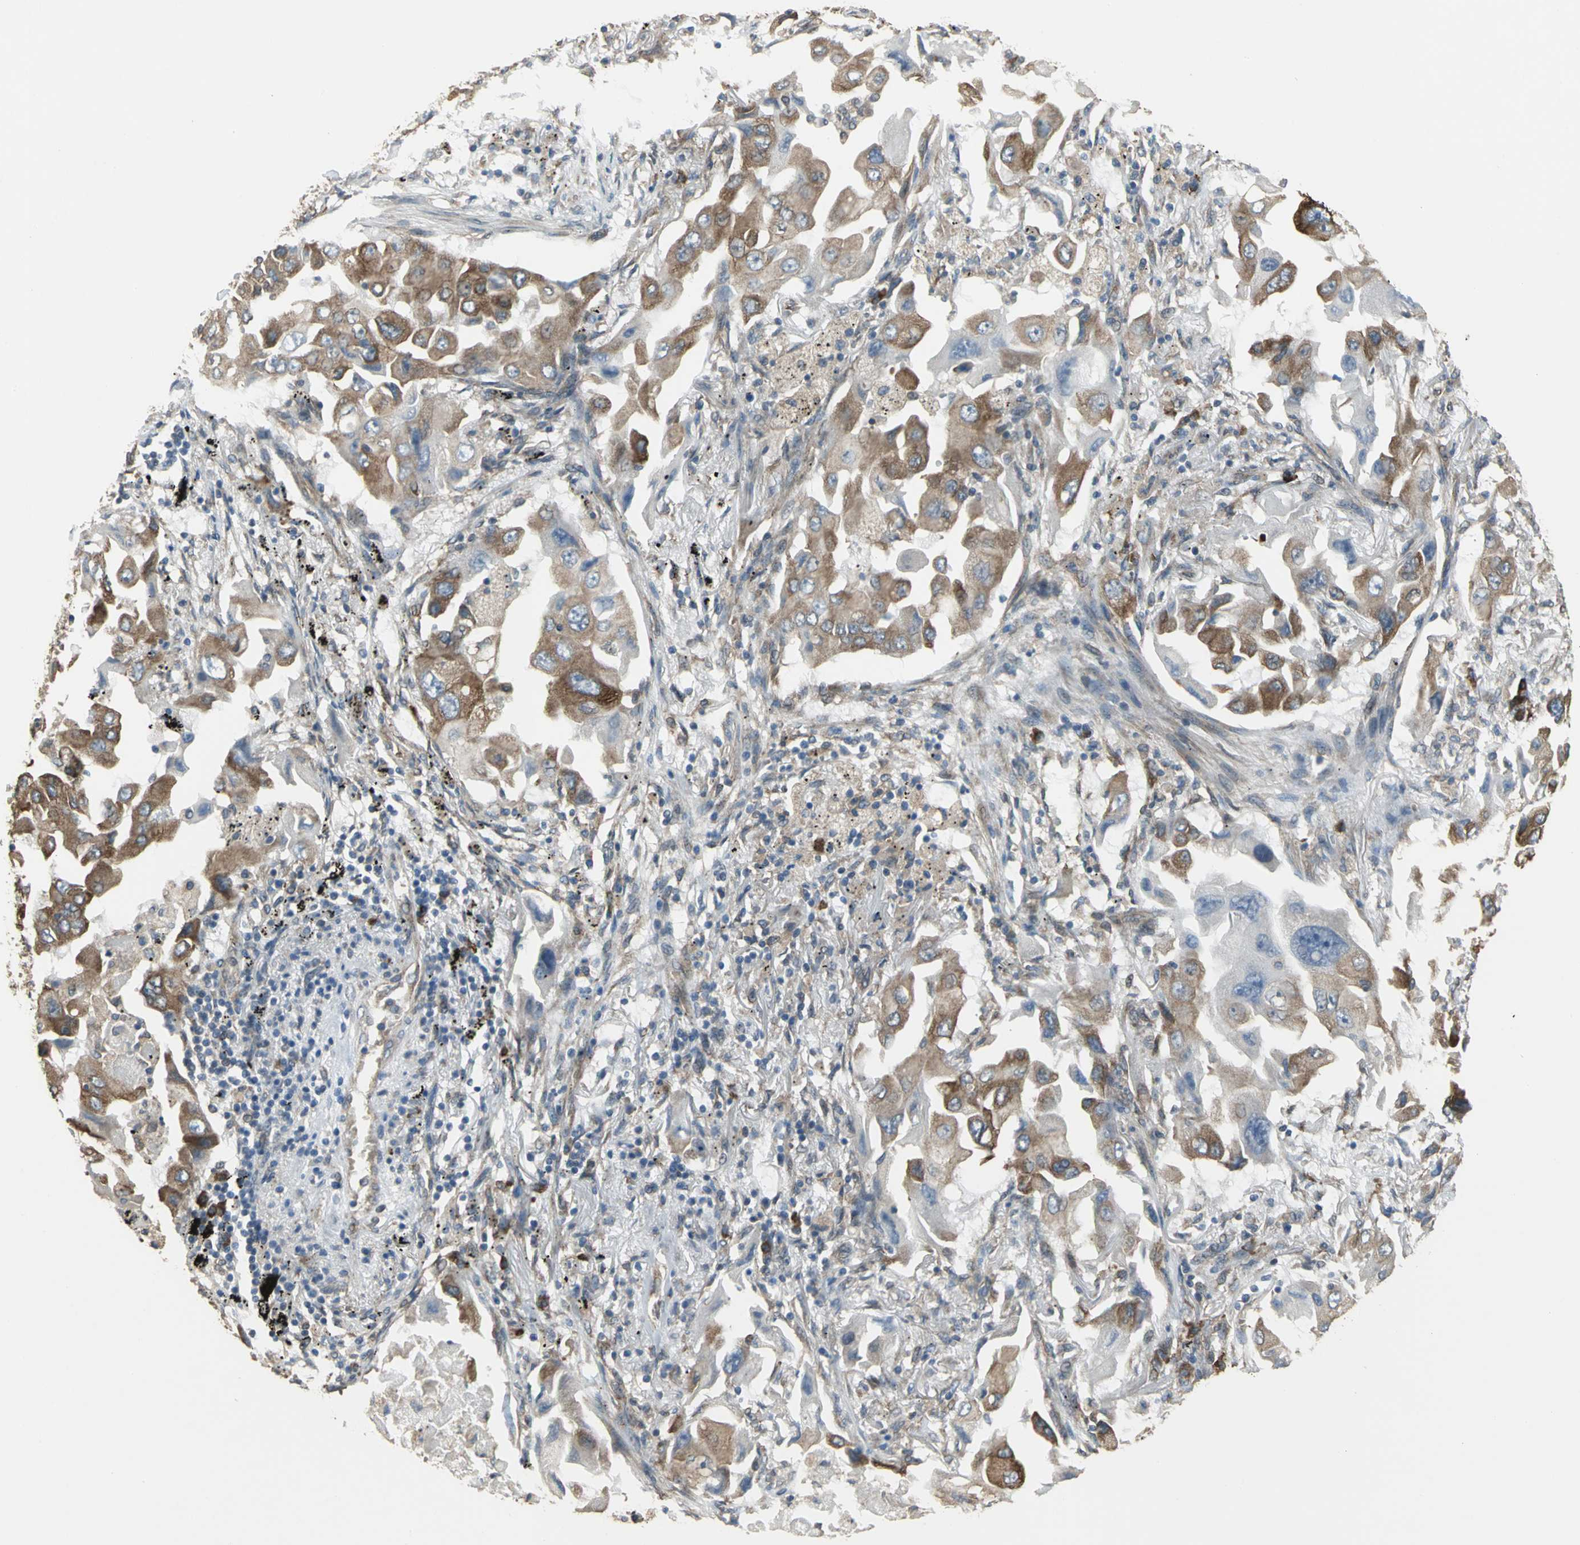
{"staining": {"intensity": "strong", "quantity": ">75%", "location": "cytoplasmic/membranous"}, "tissue": "lung cancer", "cell_type": "Tumor cells", "image_type": "cancer", "snomed": [{"axis": "morphology", "description": "Adenocarcinoma, NOS"}, {"axis": "topography", "description": "Lung"}], "caption": "Lung adenocarcinoma stained with a brown dye exhibits strong cytoplasmic/membranous positive expression in about >75% of tumor cells.", "gene": "SYVN1", "patient": {"sex": "female", "age": 65}}